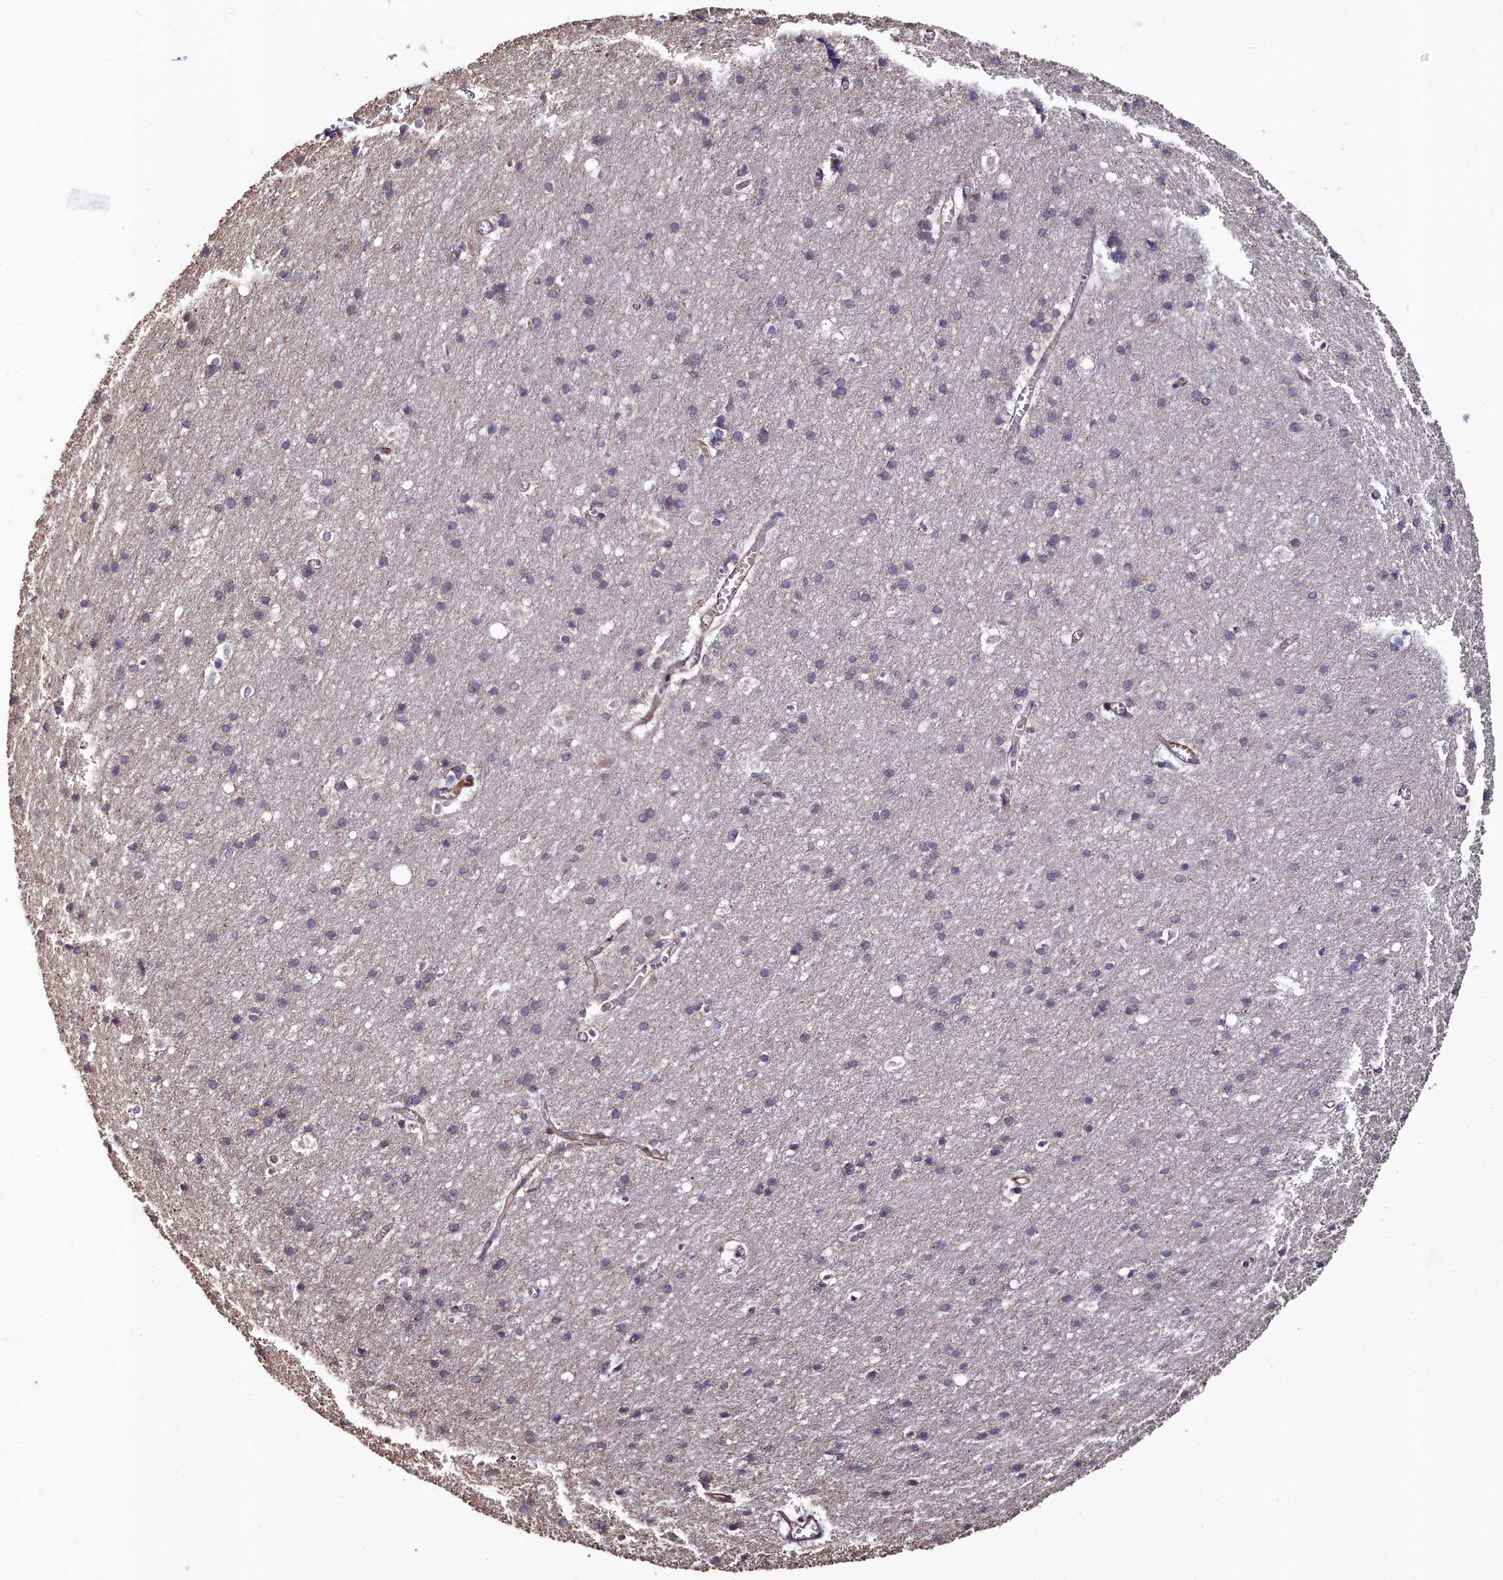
{"staining": {"intensity": "negative", "quantity": "none", "location": "none"}, "tissue": "cerebral cortex", "cell_type": "Endothelial cells", "image_type": "normal", "snomed": [{"axis": "morphology", "description": "Normal tissue, NOS"}, {"axis": "topography", "description": "Cerebral cortex"}], "caption": "An image of cerebral cortex stained for a protein displays no brown staining in endothelial cells. The staining is performed using DAB (3,3'-diaminobenzidine) brown chromogen with nuclei counter-stained in using hematoxylin.", "gene": "C4orf19", "patient": {"sex": "male", "age": 54}}